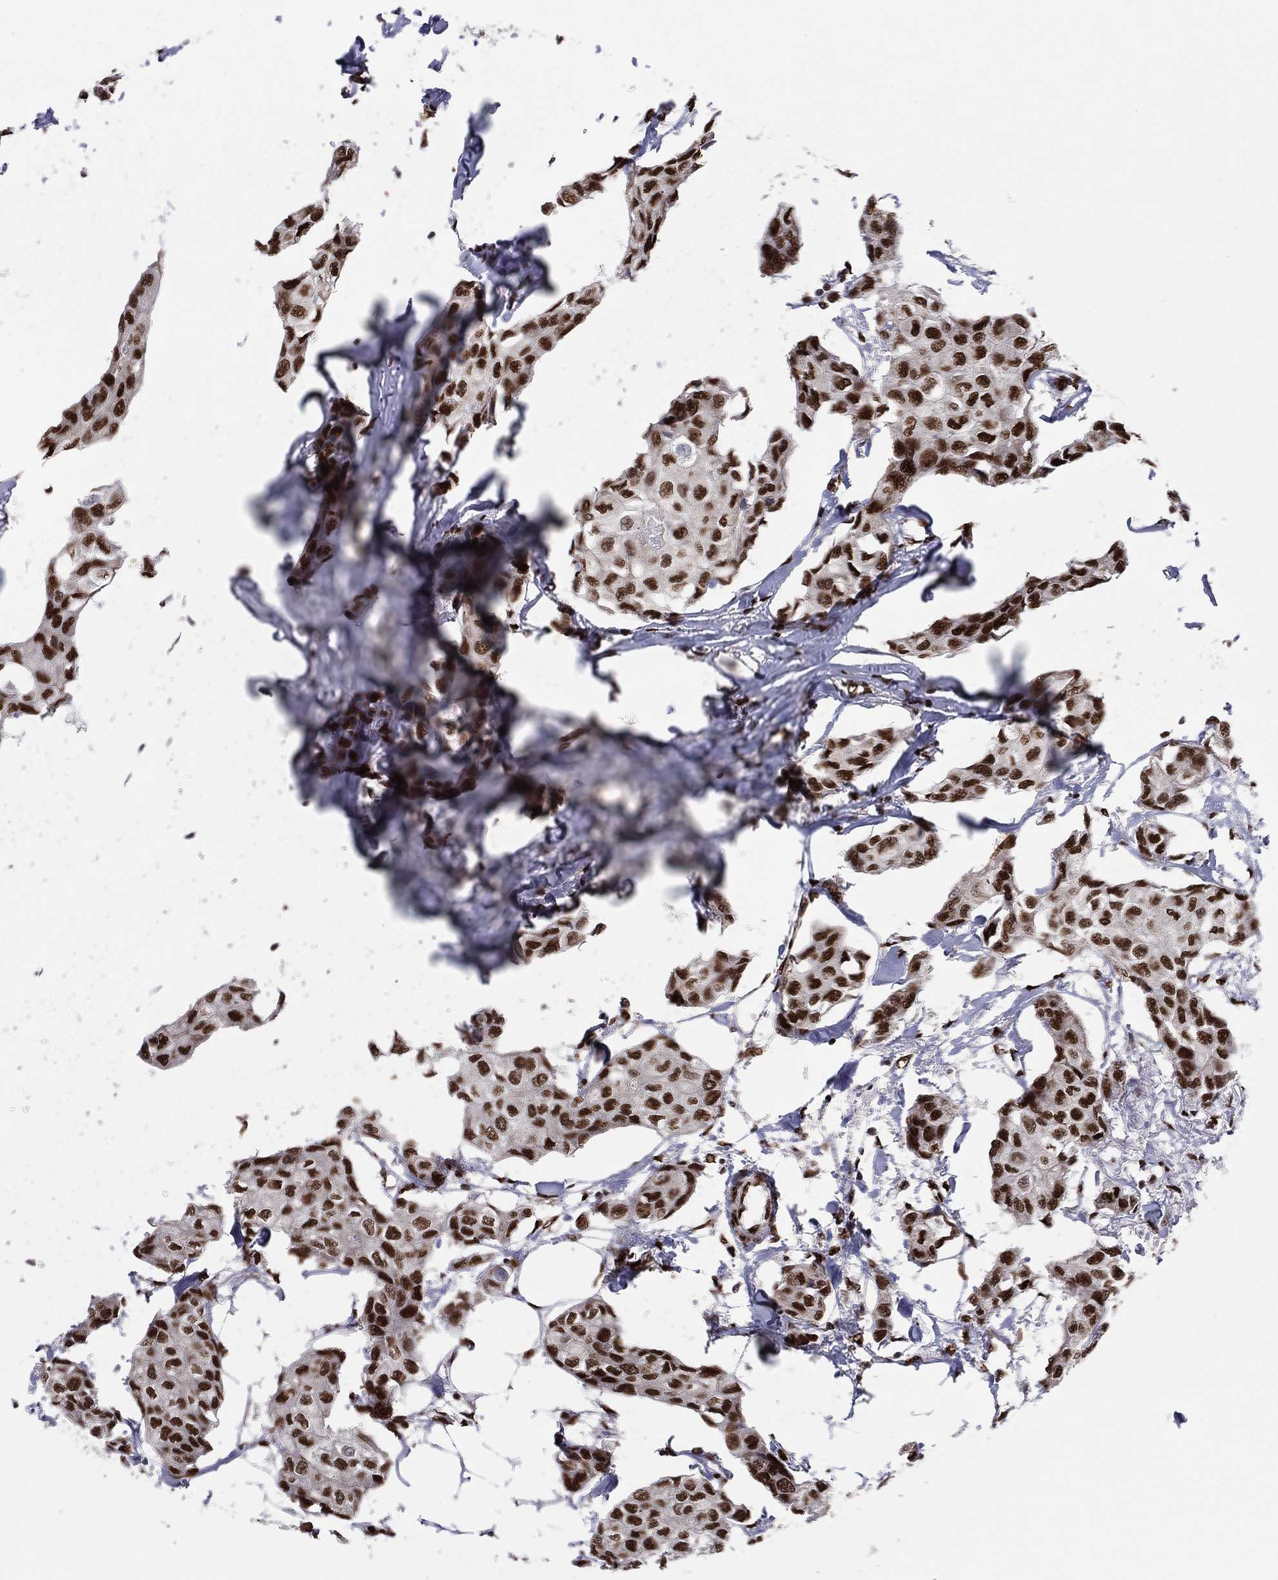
{"staining": {"intensity": "strong", "quantity": ">75%", "location": "nuclear"}, "tissue": "breast cancer", "cell_type": "Tumor cells", "image_type": "cancer", "snomed": [{"axis": "morphology", "description": "Duct carcinoma"}, {"axis": "topography", "description": "Breast"}], "caption": "A brown stain shows strong nuclear expression of a protein in human breast cancer (infiltrating ductal carcinoma) tumor cells.", "gene": "TP53BP1", "patient": {"sex": "female", "age": 80}}